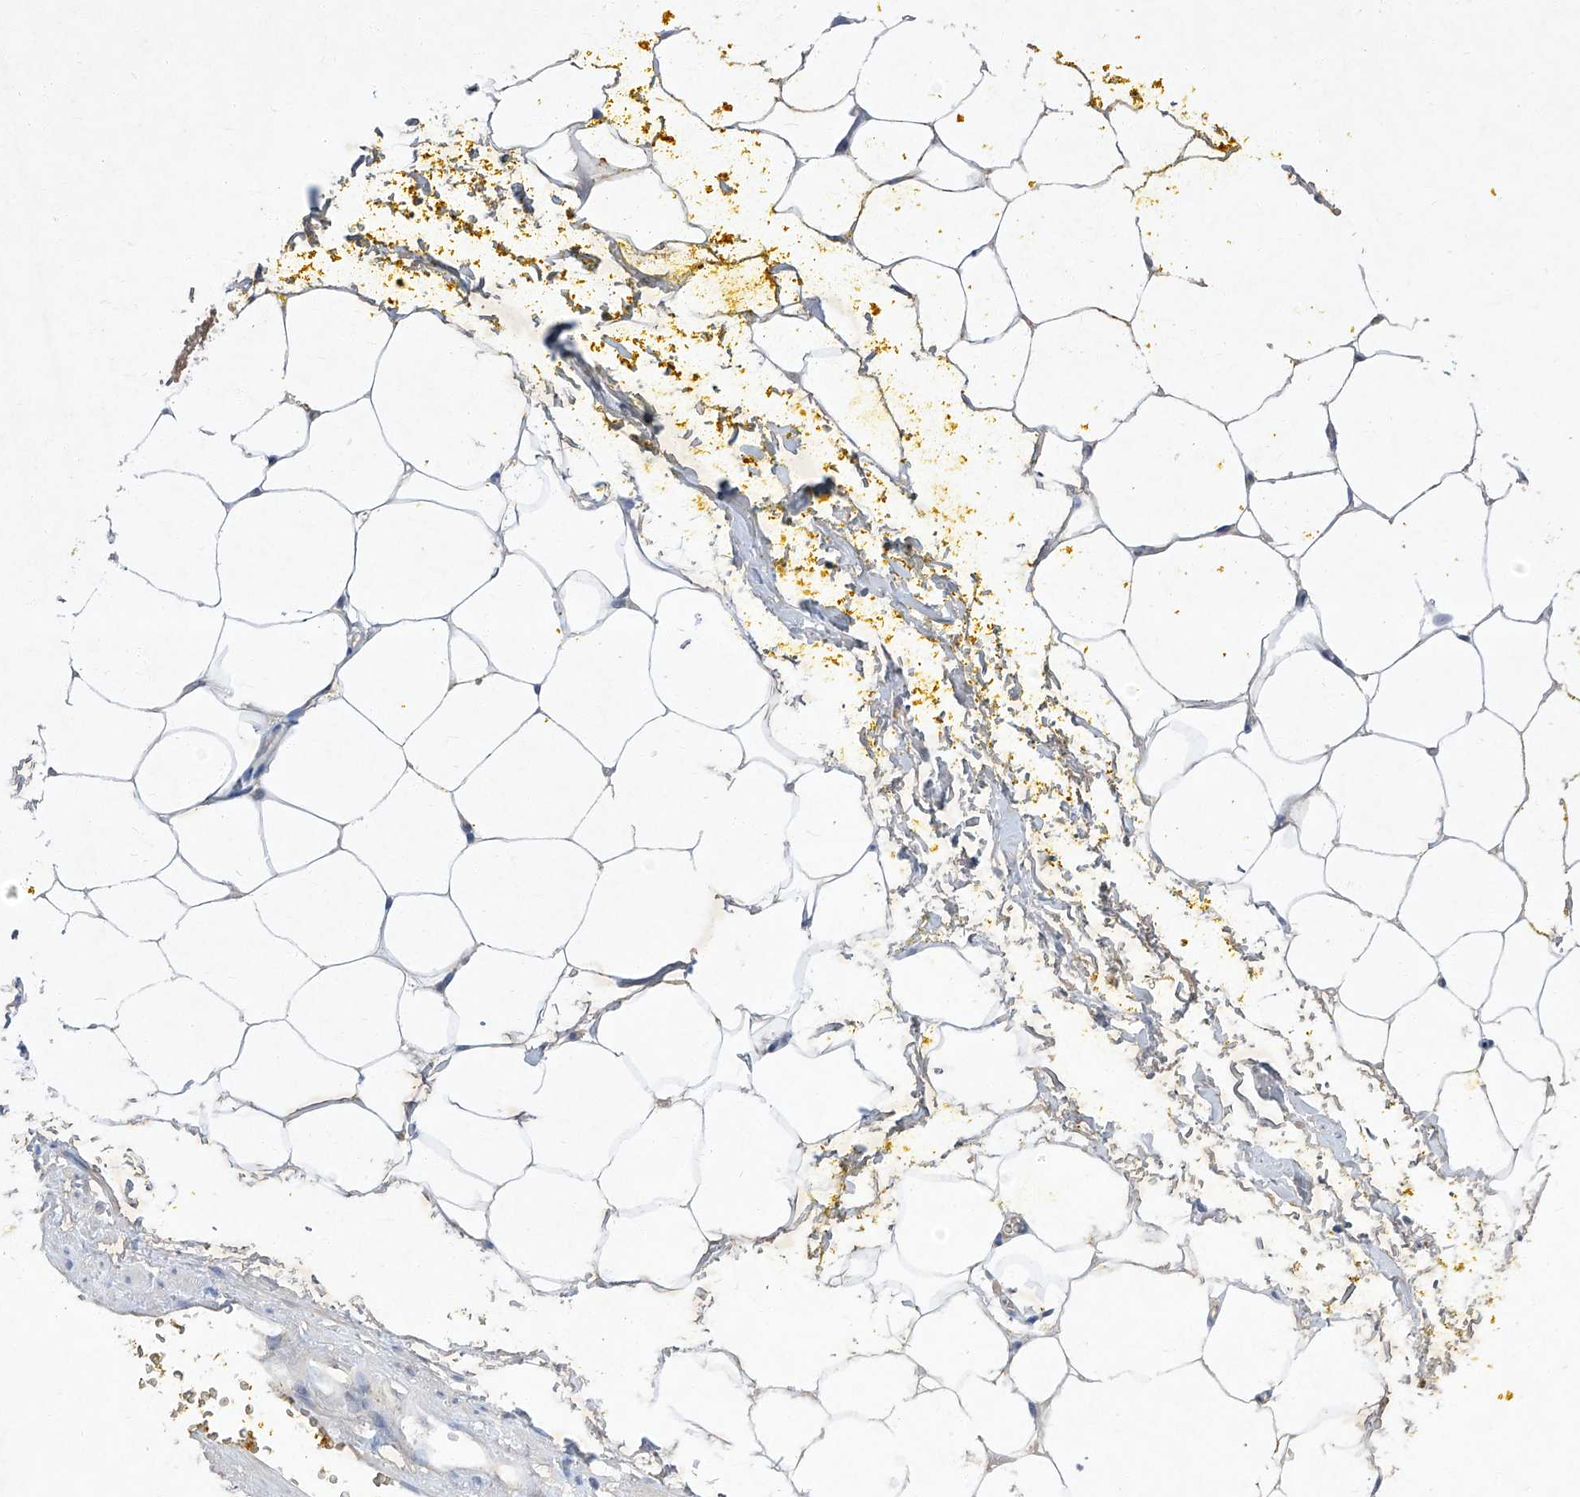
{"staining": {"intensity": "negative", "quantity": "none", "location": "none"}, "tissue": "adipose tissue", "cell_type": "Adipocytes", "image_type": "normal", "snomed": [{"axis": "morphology", "description": "Normal tissue, NOS"}, {"axis": "morphology", "description": "Adenocarcinoma, Low grade"}, {"axis": "topography", "description": "Prostate"}, {"axis": "topography", "description": "Peripheral nerve tissue"}], "caption": "This is an immunohistochemistry (IHC) histopathology image of normal human adipose tissue. There is no expression in adipocytes.", "gene": "SBK2", "patient": {"sex": "male", "age": 63}}